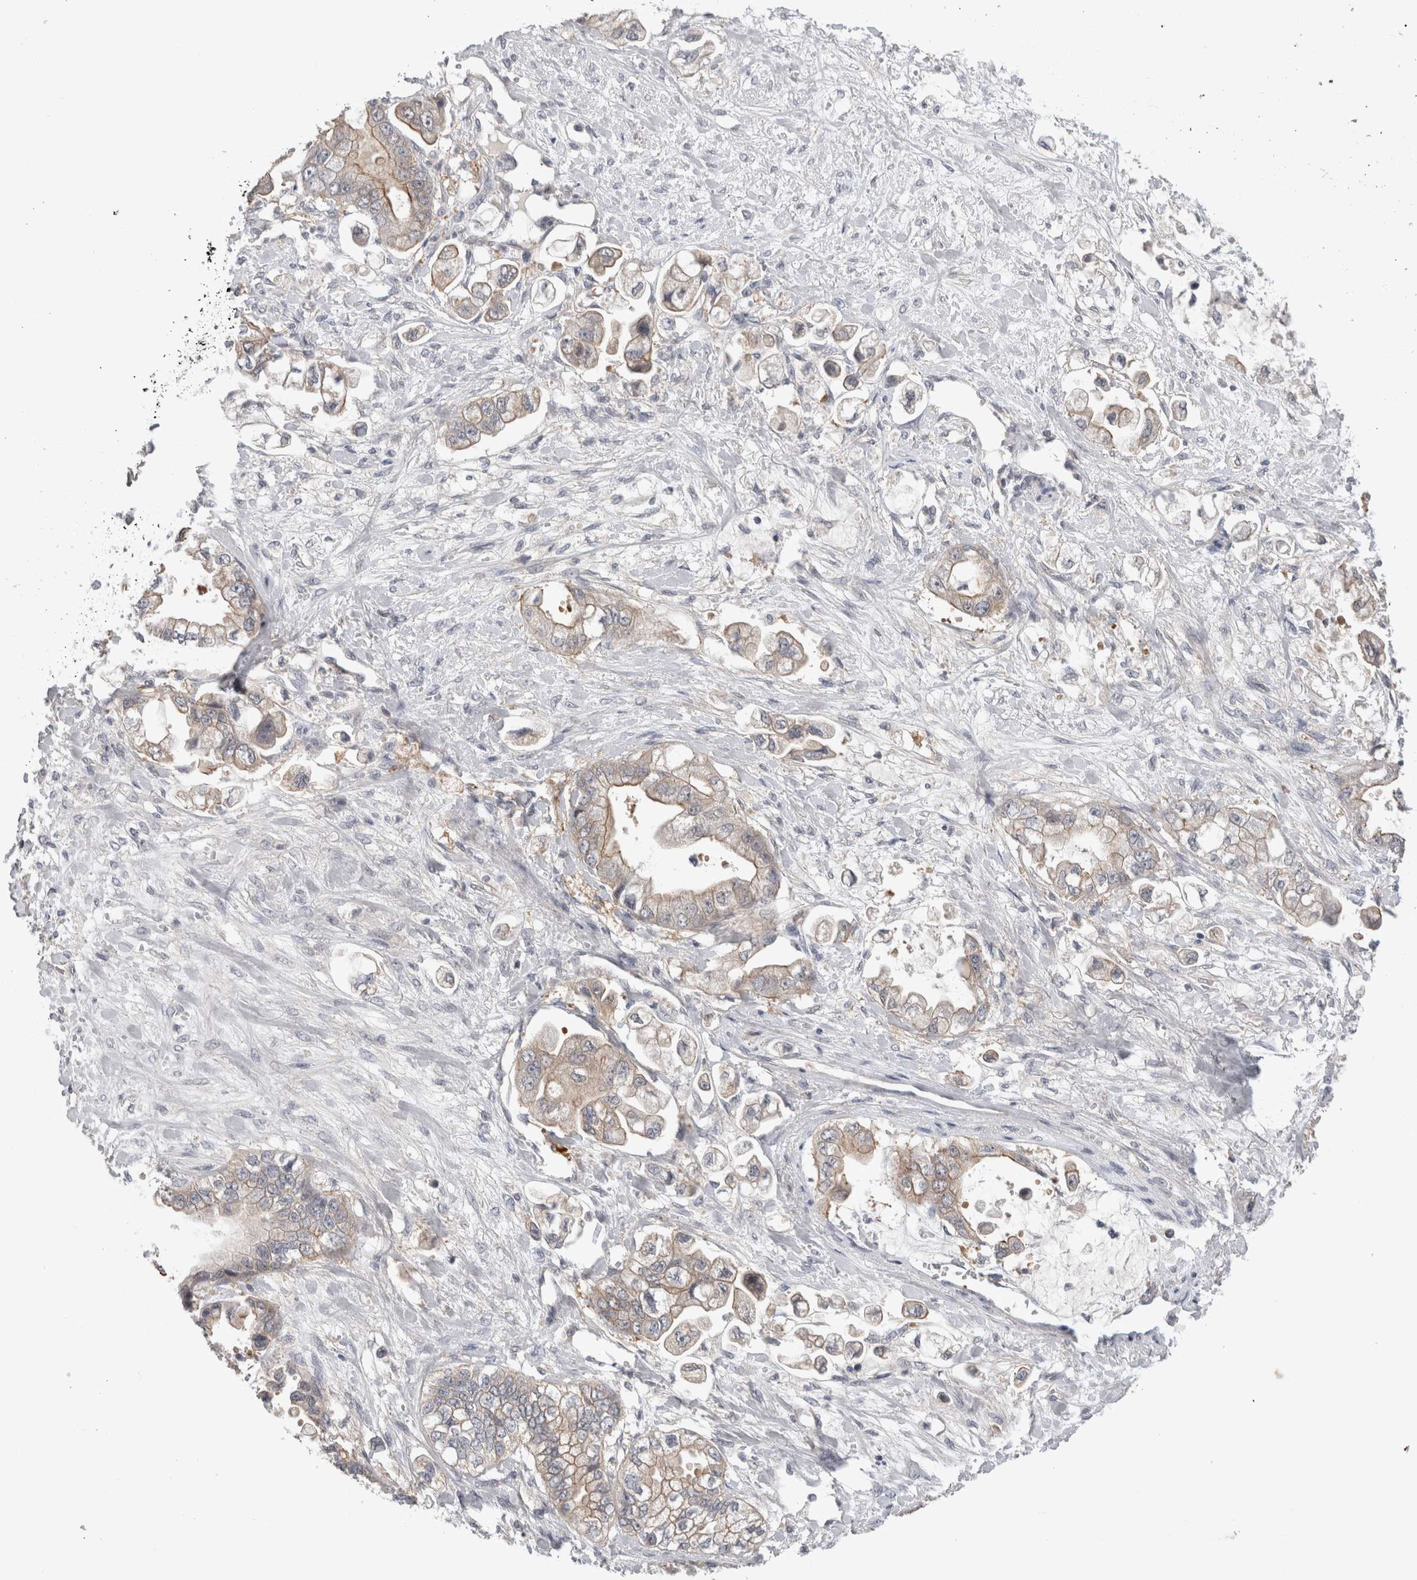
{"staining": {"intensity": "weak", "quantity": "<25%", "location": "cytoplasmic/membranous"}, "tissue": "stomach cancer", "cell_type": "Tumor cells", "image_type": "cancer", "snomed": [{"axis": "morphology", "description": "Adenocarcinoma, NOS"}, {"axis": "topography", "description": "Stomach"}], "caption": "A micrograph of human stomach cancer is negative for staining in tumor cells. The staining is performed using DAB (3,3'-diaminobenzidine) brown chromogen with nuclei counter-stained in using hematoxylin.", "gene": "CERS3", "patient": {"sex": "male", "age": 62}}